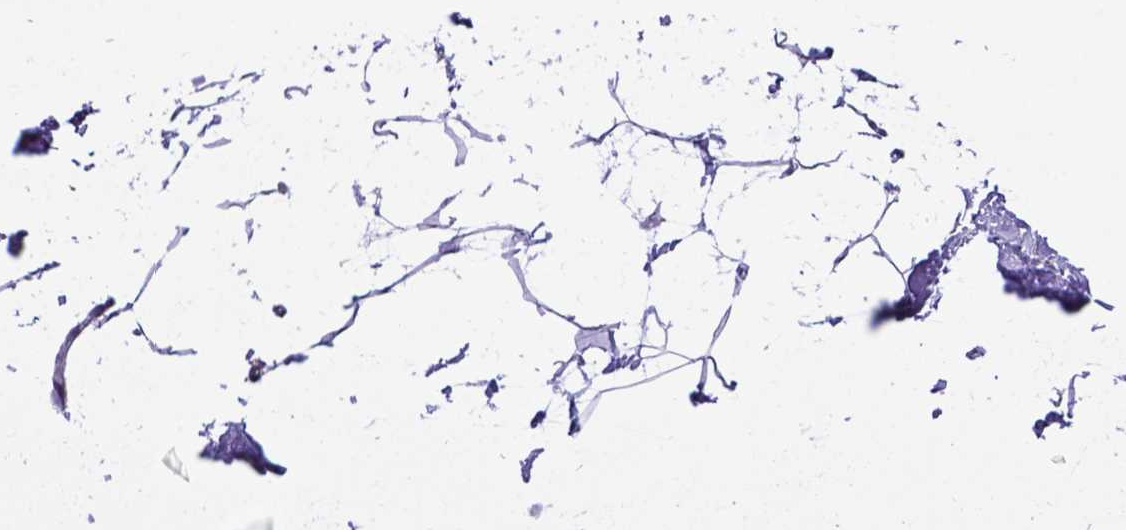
{"staining": {"intensity": "negative", "quantity": "none", "location": "none"}, "tissue": "breast", "cell_type": "Adipocytes", "image_type": "normal", "snomed": [{"axis": "morphology", "description": "Normal tissue, NOS"}, {"axis": "topography", "description": "Breast"}], "caption": "The histopathology image shows no staining of adipocytes in benign breast. (IHC, brightfield microscopy, high magnification).", "gene": "CD40", "patient": {"sex": "female", "age": 32}}